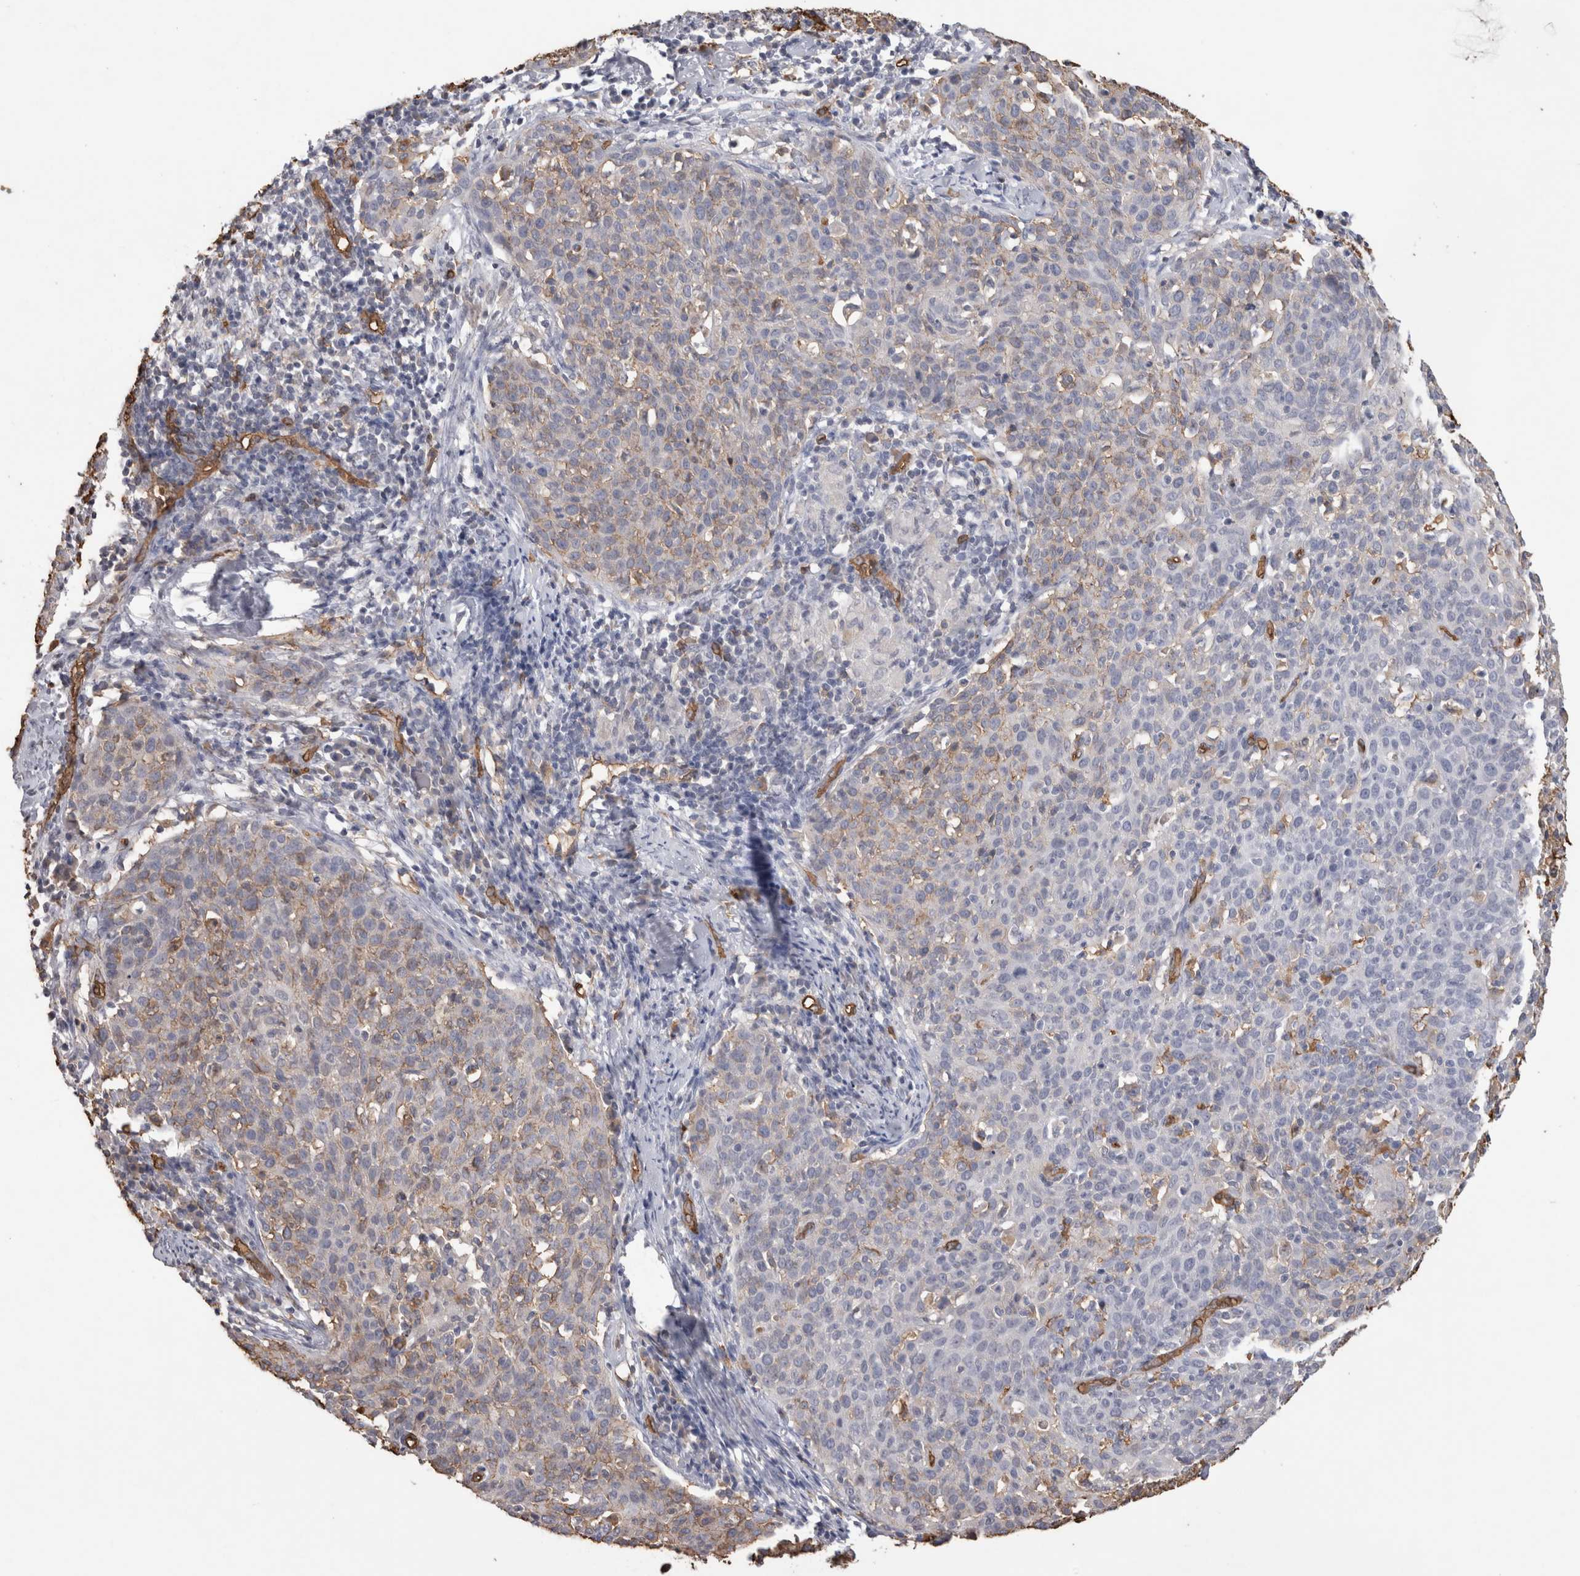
{"staining": {"intensity": "weak", "quantity": "<25%", "location": "cytoplasmic/membranous"}, "tissue": "cervical cancer", "cell_type": "Tumor cells", "image_type": "cancer", "snomed": [{"axis": "morphology", "description": "Squamous cell carcinoma, NOS"}, {"axis": "topography", "description": "Cervix"}], "caption": "IHC histopathology image of human squamous cell carcinoma (cervical) stained for a protein (brown), which displays no positivity in tumor cells.", "gene": "IL17RC", "patient": {"sex": "female", "age": 38}}